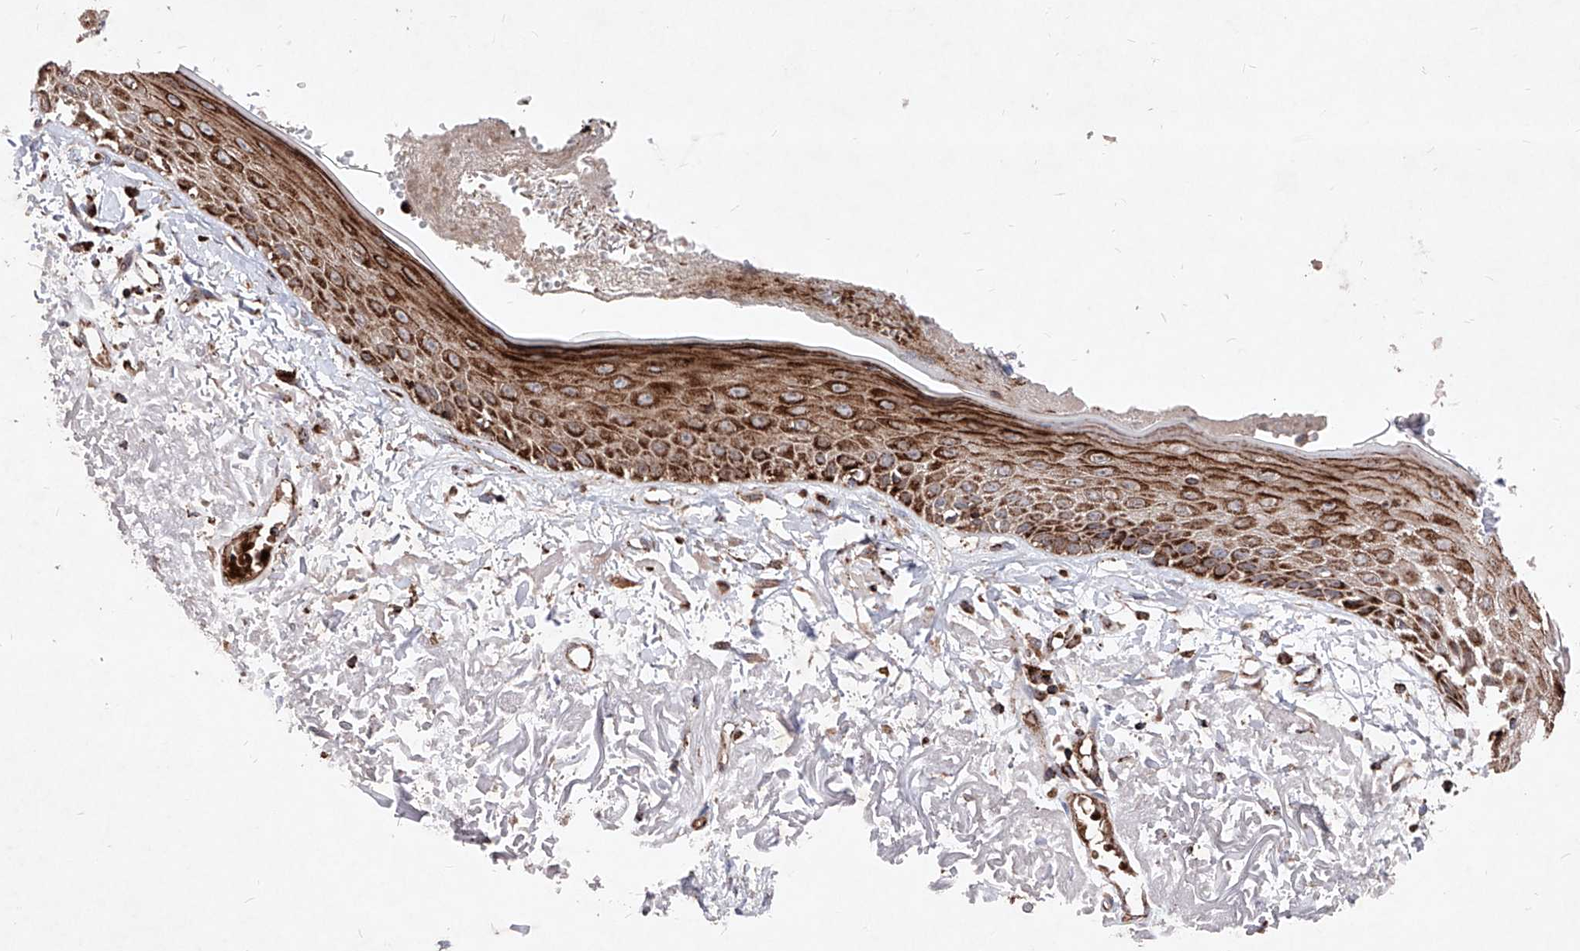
{"staining": {"intensity": "strong", "quantity": ">75%", "location": "cytoplasmic/membranous"}, "tissue": "skin", "cell_type": "Fibroblasts", "image_type": "normal", "snomed": [{"axis": "morphology", "description": "Normal tissue, NOS"}, {"axis": "topography", "description": "Skin"}, {"axis": "topography", "description": "Skeletal muscle"}], "caption": "High-power microscopy captured an IHC photomicrograph of normal skin, revealing strong cytoplasmic/membranous positivity in about >75% of fibroblasts. Nuclei are stained in blue.", "gene": "SEMA6A", "patient": {"sex": "male", "age": 83}}